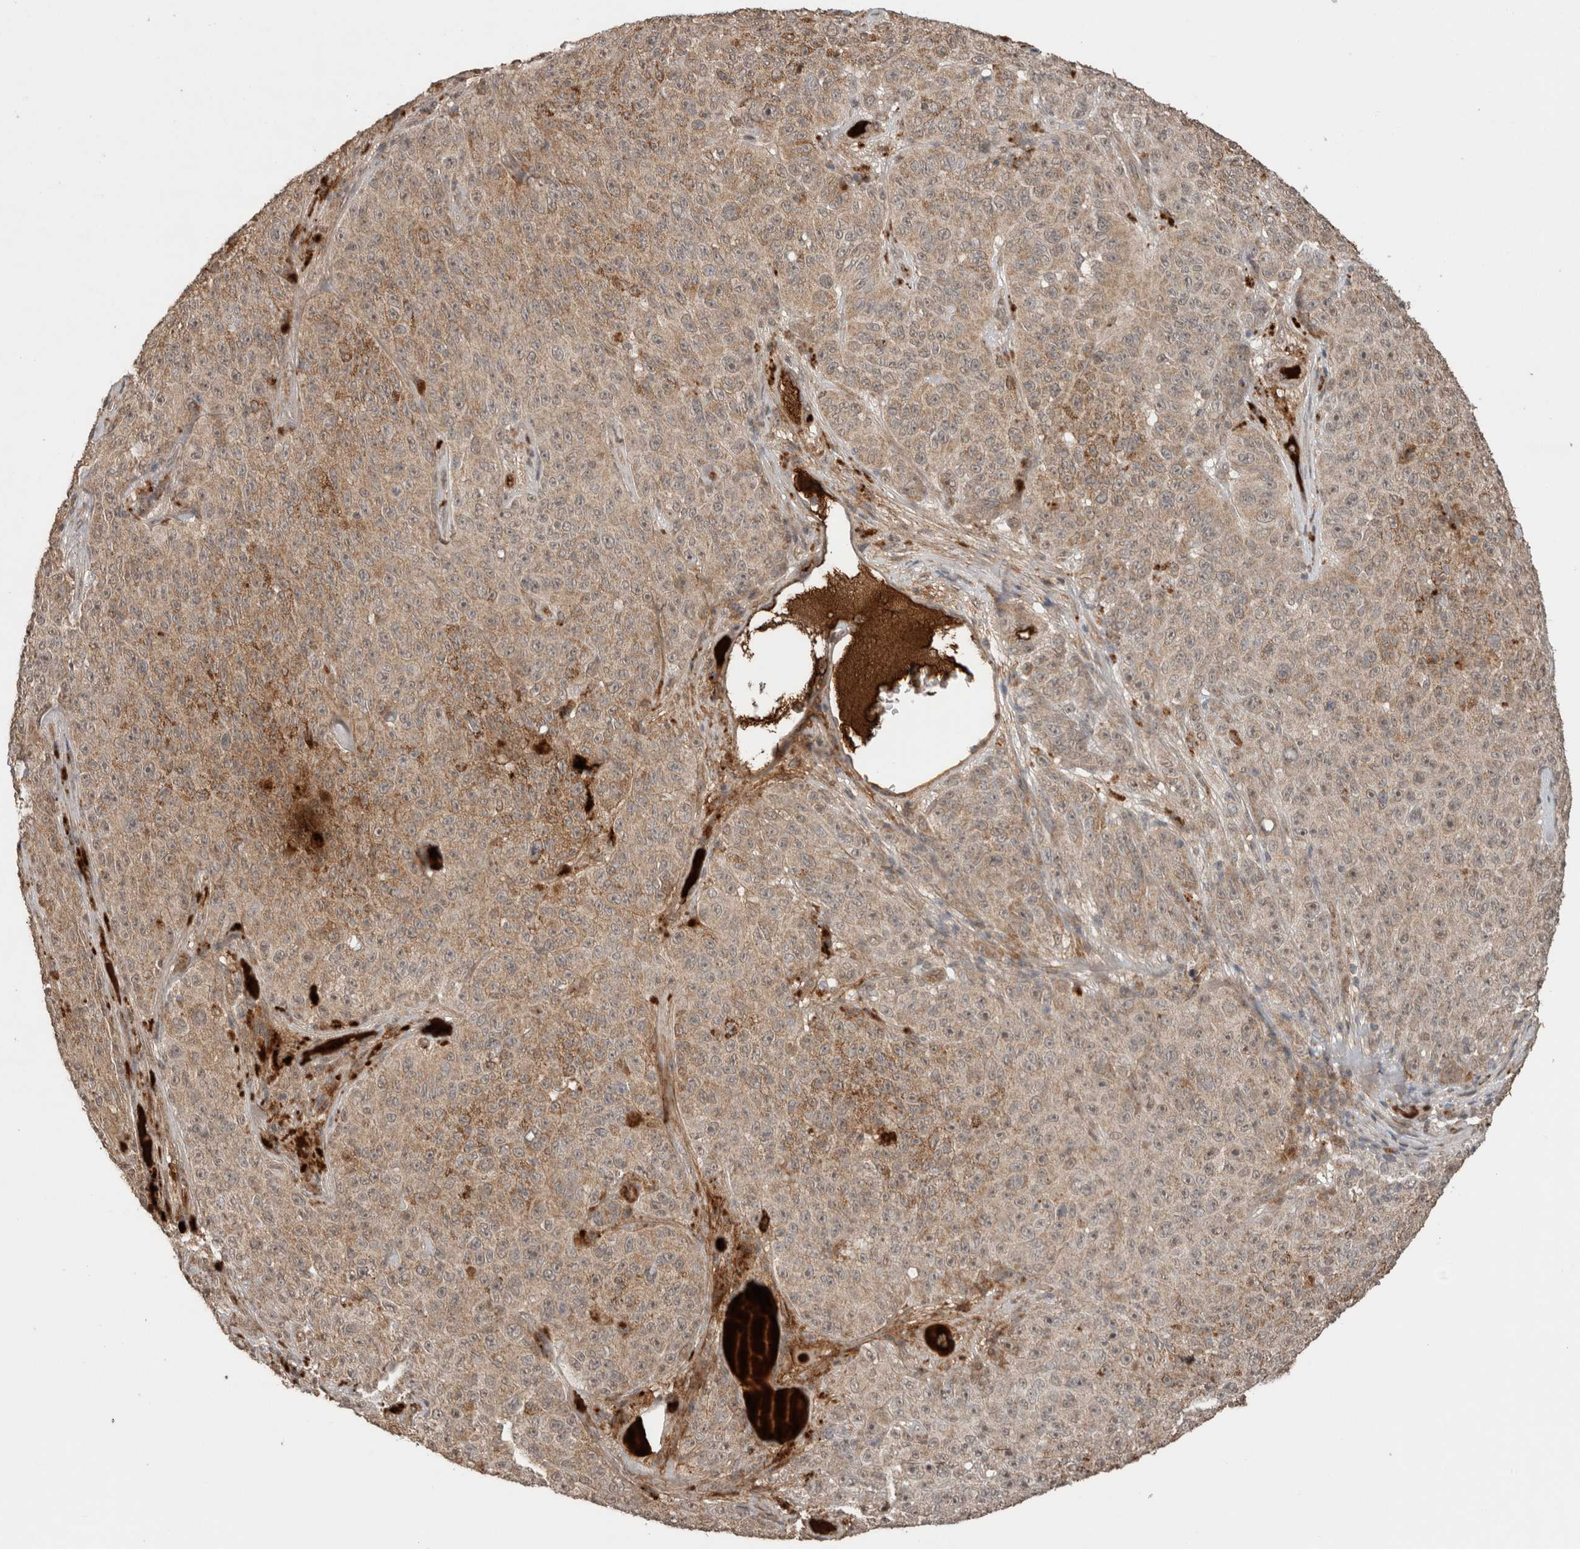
{"staining": {"intensity": "weak", "quantity": ">75%", "location": "cytoplasmic/membranous"}, "tissue": "melanoma", "cell_type": "Tumor cells", "image_type": "cancer", "snomed": [{"axis": "morphology", "description": "Malignant melanoma, NOS"}, {"axis": "topography", "description": "Skin"}], "caption": "Melanoma tissue reveals weak cytoplasmic/membranous expression in about >75% of tumor cells, visualized by immunohistochemistry.", "gene": "FAM3A", "patient": {"sex": "female", "age": 82}}